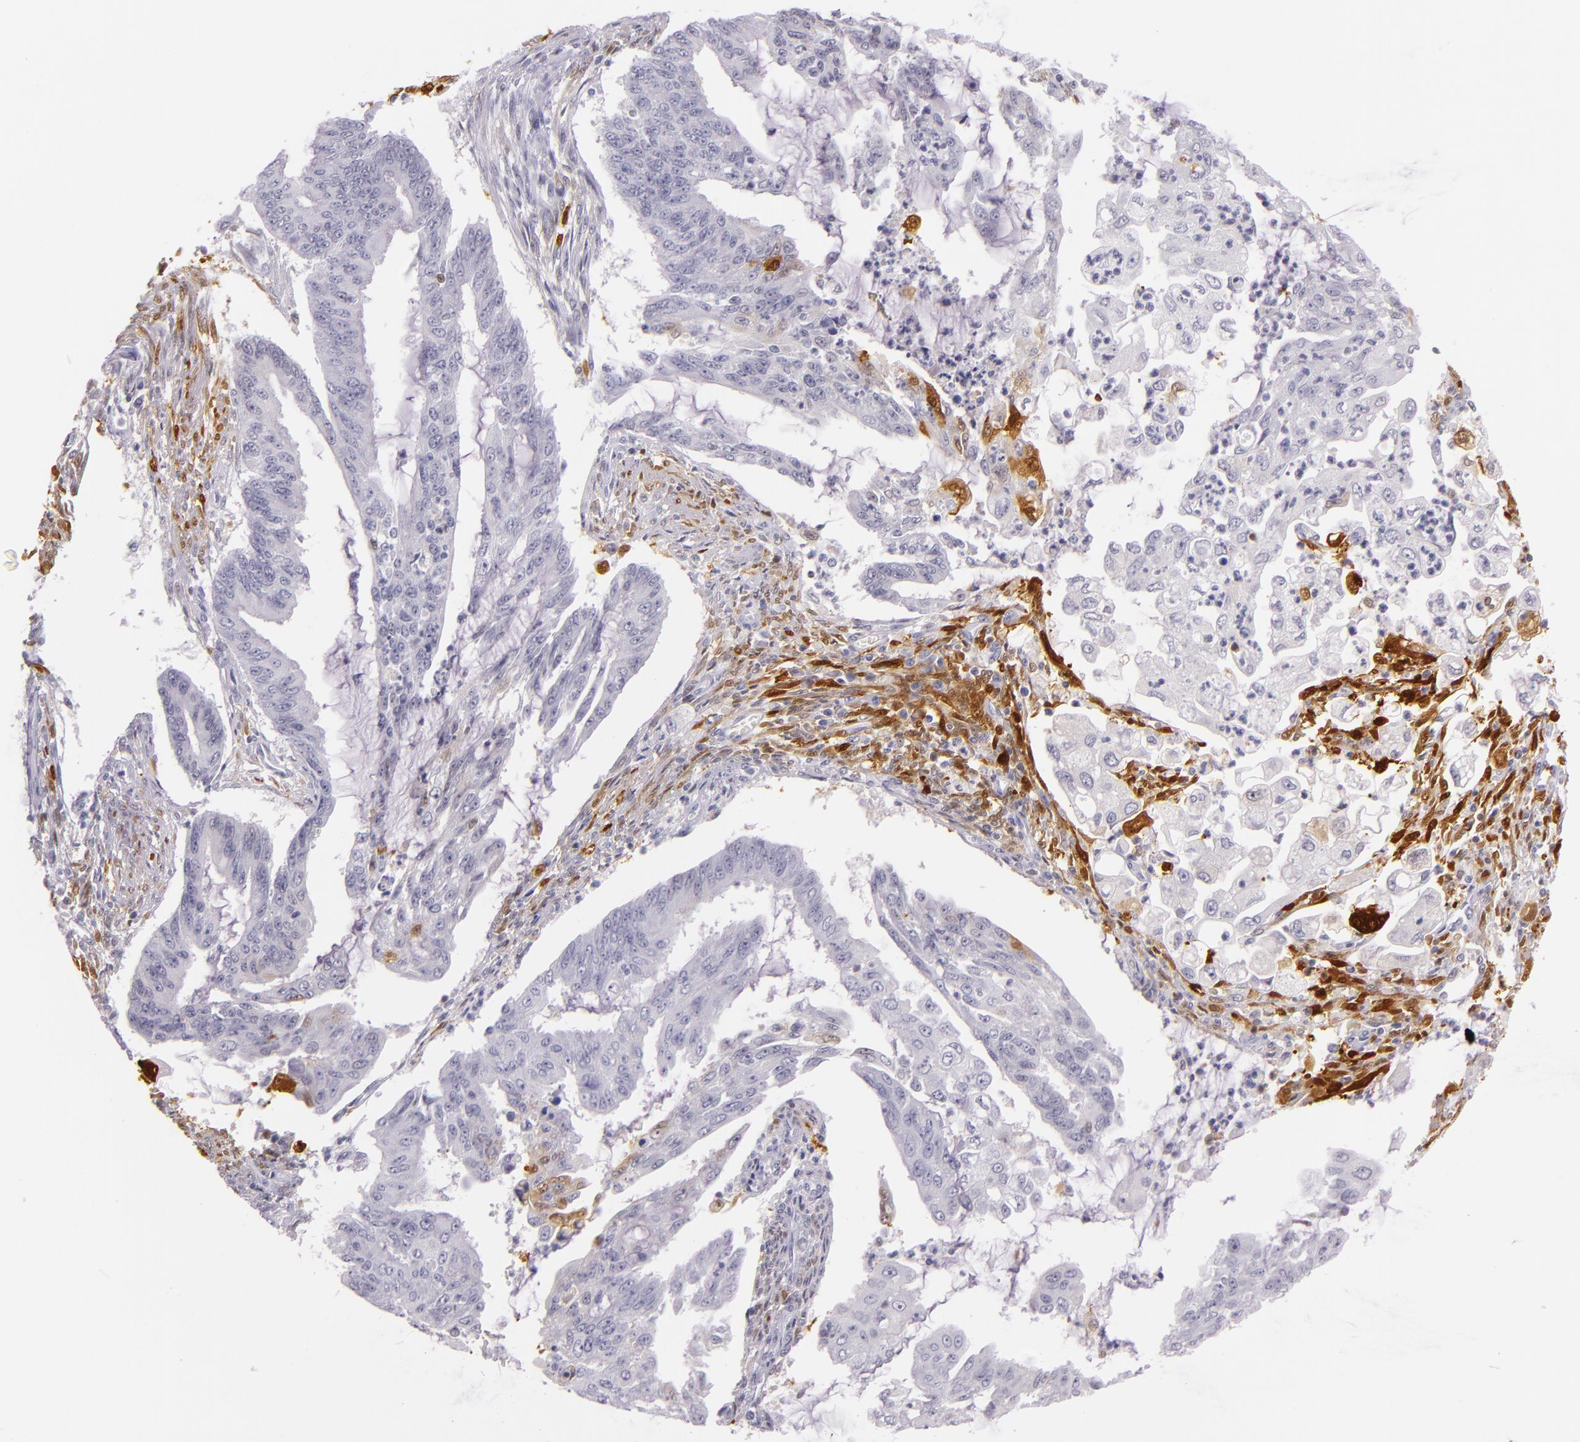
{"staining": {"intensity": "negative", "quantity": "none", "location": "none"}, "tissue": "endometrial cancer", "cell_type": "Tumor cells", "image_type": "cancer", "snomed": [{"axis": "morphology", "description": "Adenocarcinoma, NOS"}, {"axis": "topography", "description": "Endometrium"}], "caption": "Tumor cells are negative for protein expression in human adenocarcinoma (endometrial). (Stains: DAB (3,3'-diaminobenzidine) immunohistochemistry with hematoxylin counter stain, Microscopy: brightfield microscopy at high magnification).", "gene": "MT1A", "patient": {"sex": "female", "age": 75}}